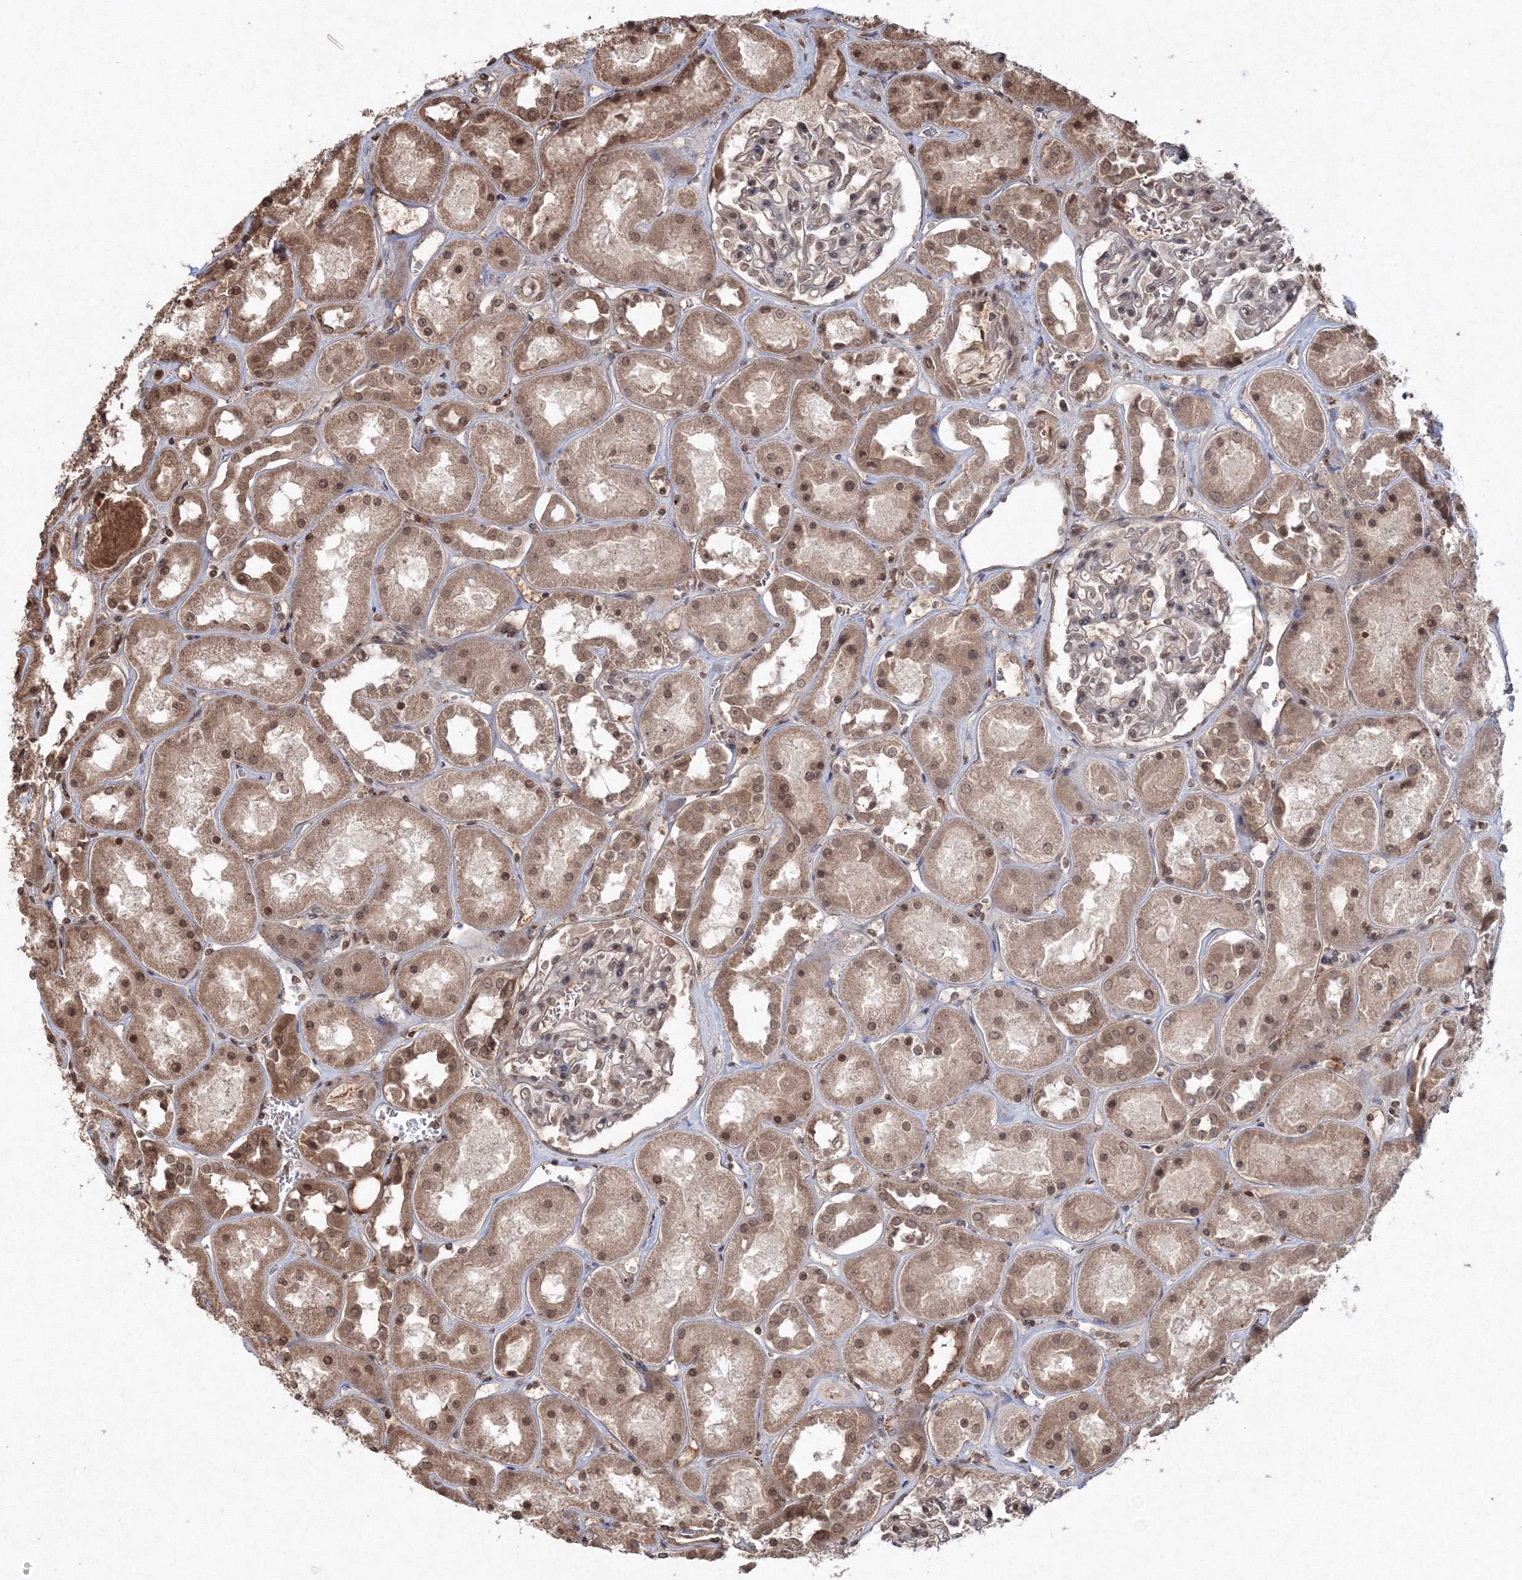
{"staining": {"intensity": "moderate", "quantity": "25%-75%", "location": "nuclear"}, "tissue": "kidney", "cell_type": "Cells in glomeruli", "image_type": "normal", "snomed": [{"axis": "morphology", "description": "Normal tissue, NOS"}, {"axis": "topography", "description": "Kidney"}], "caption": "Kidney stained for a protein (brown) reveals moderate nuclear positive expression in approximately 25%-75% of cells in glomeruli.", "gene": "PEX13", "patient": {"sex": "male", "age": 70}}